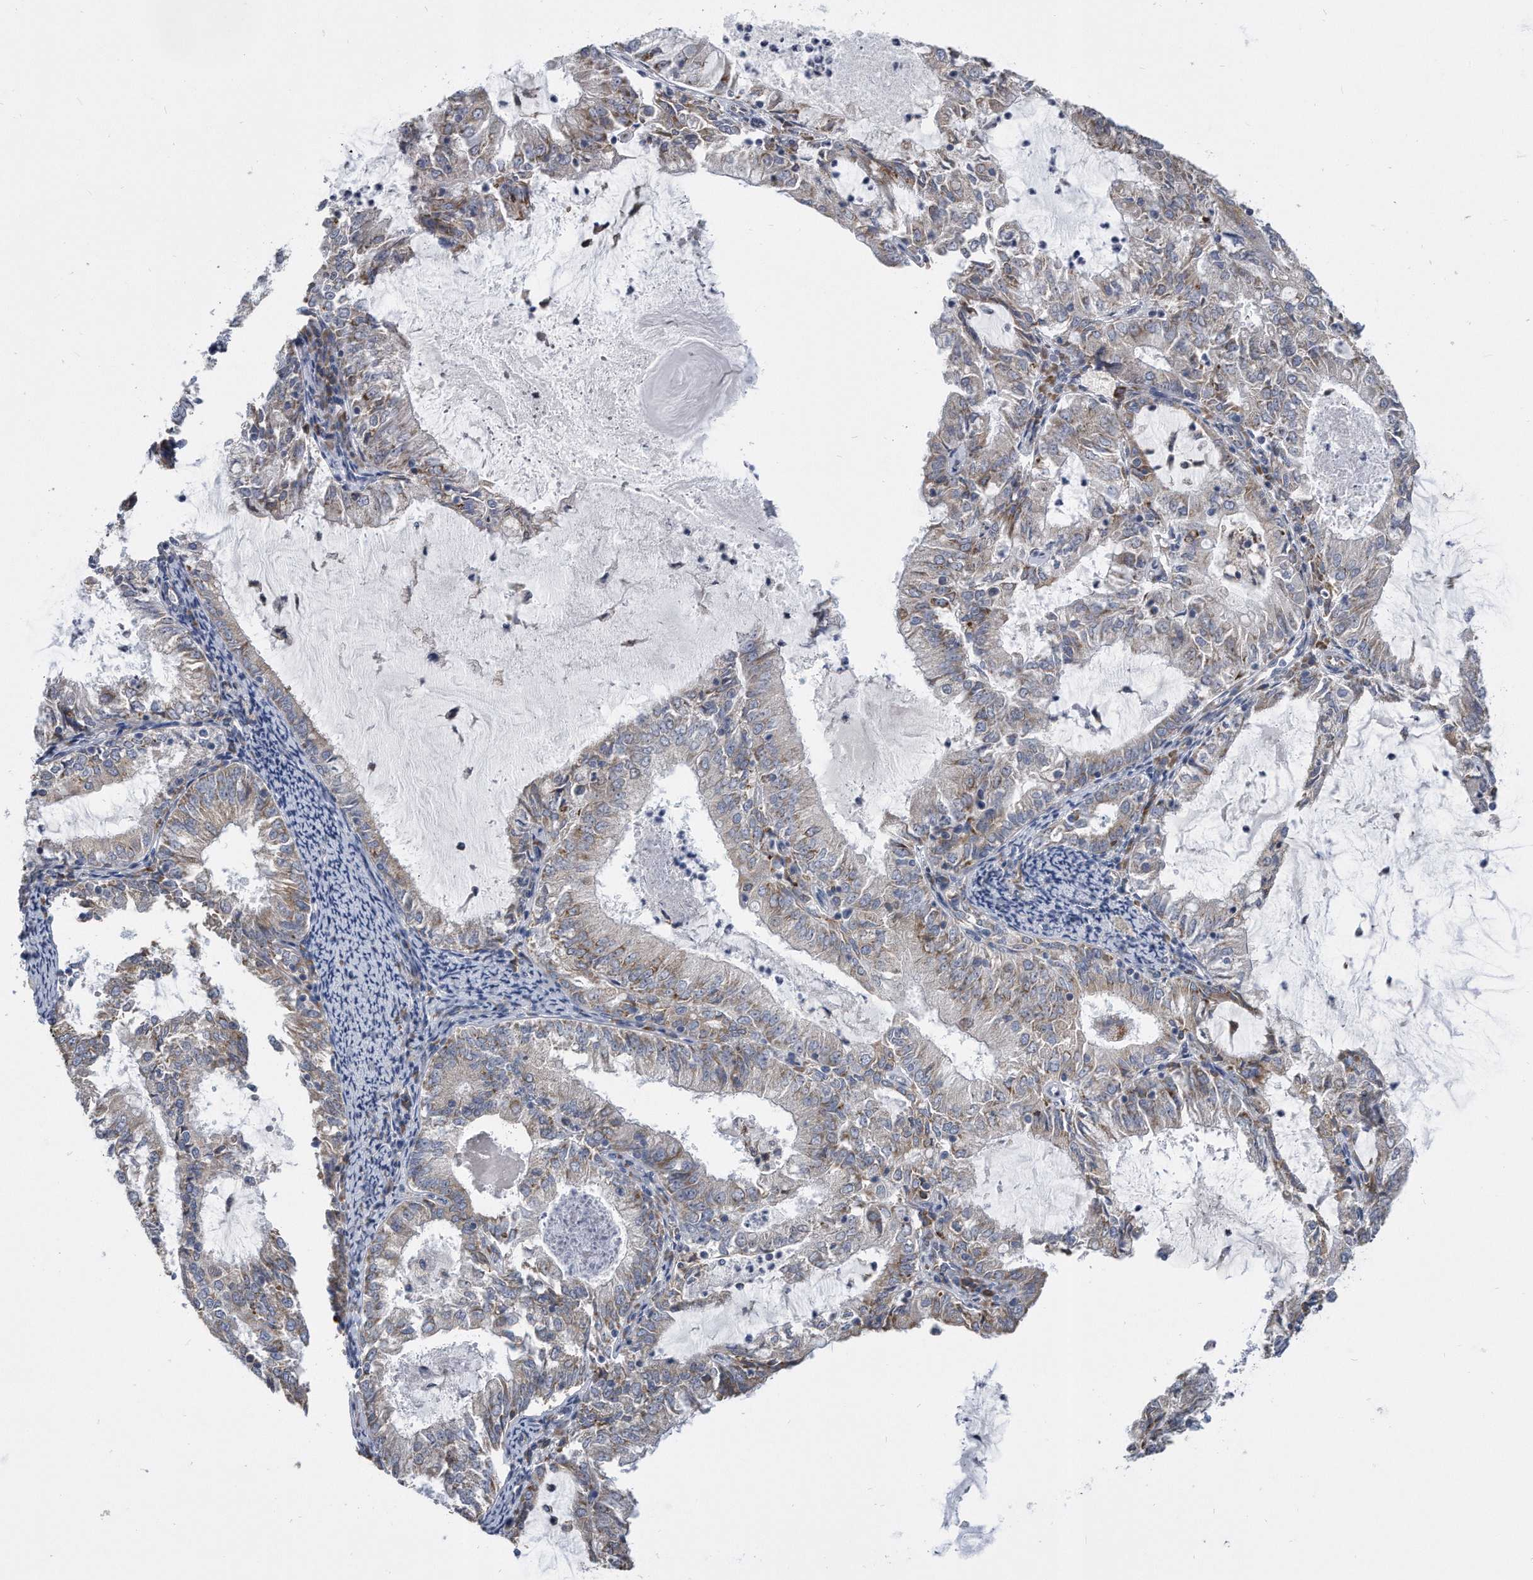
{"staining": {"intensity": "weak", "quantity": "<25%", "location": "cytoplasmic/membranous"}, "tissue": "endometrial cancer", "cell_type": "Tumor cells", "image_type": "cancer", "snomed": [{"axis": "morphology", "description": "Adenocarcinoma, NOS"}, {"axis": "topography", "description": "Endometrium"}], "caption": "High magnification brightfield microscopy of adenocarcinoma (endometrial) stained with DAB (3,3'-diaminobenzidine) (brown) and counterstained with hematoxylin (blue): tumor cells show no significant staining. The staining is performed using DAB (3,3'-diaminobenzidine) brown chromogen with nuclei counter-stained in using hematoxylin.", "gene": "CCDC47", "patient": {"sex": "female", "age": 57}}